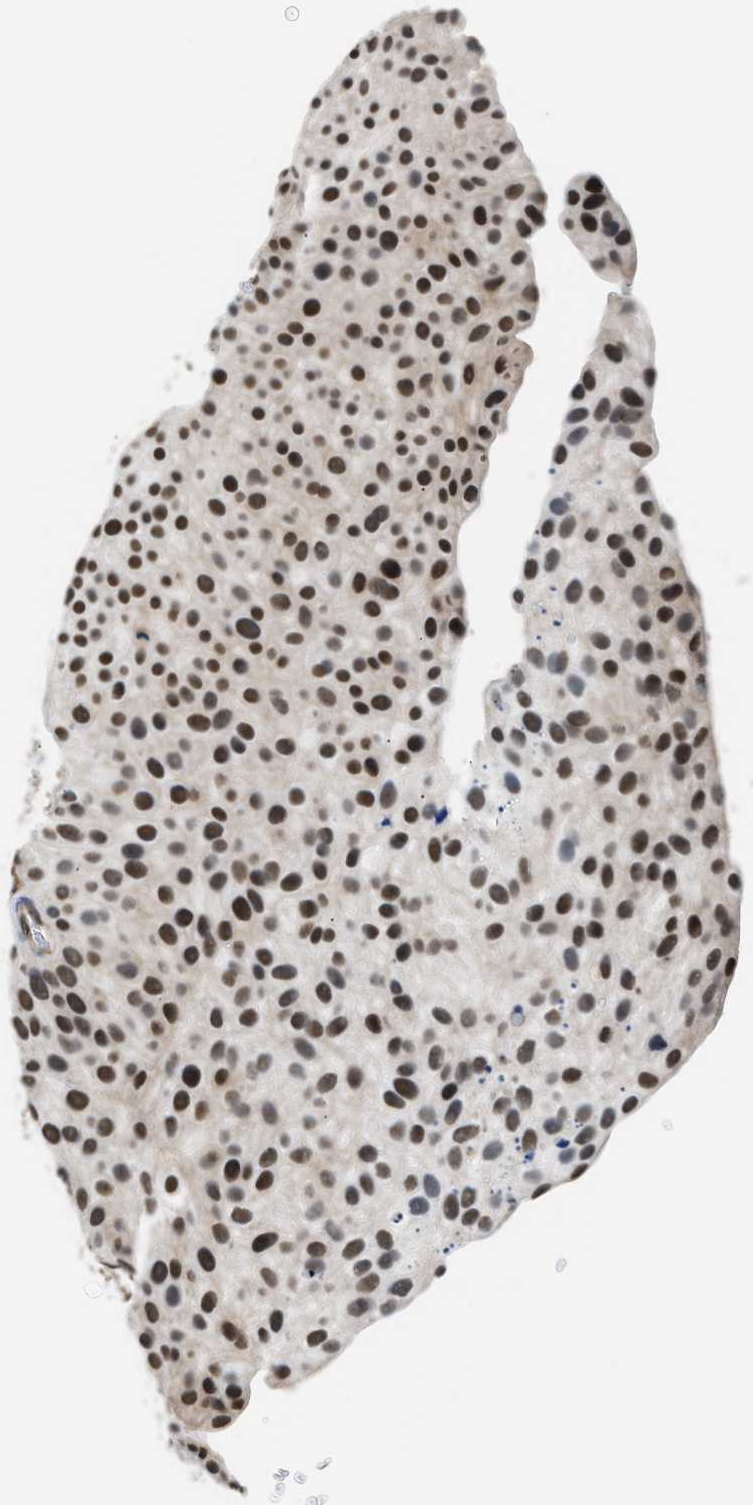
{"staining": {"intensity": "strong", "quantity": ">75%", "location": "nuclear"}, "tissue": "urothelial cancer", "cell_type": "Tumor cells", "image_type": "cancer", "snomed": [{"axis": "morphology", "description": "Urothelial carcinoma, Low grade"}, {"axis": "topography", "description": "Smooth muscle"}, {"axis": "topography", "description": "Urinary bladder"}], "caption": "About >75% of tumor cells in urothelial carcinoma (low-grade) reveal strong nuclear protein staining as visualized by brown immunohistochemical staining.", "gene": "STK10", "patient": {"sex": "male", "age": 60}}